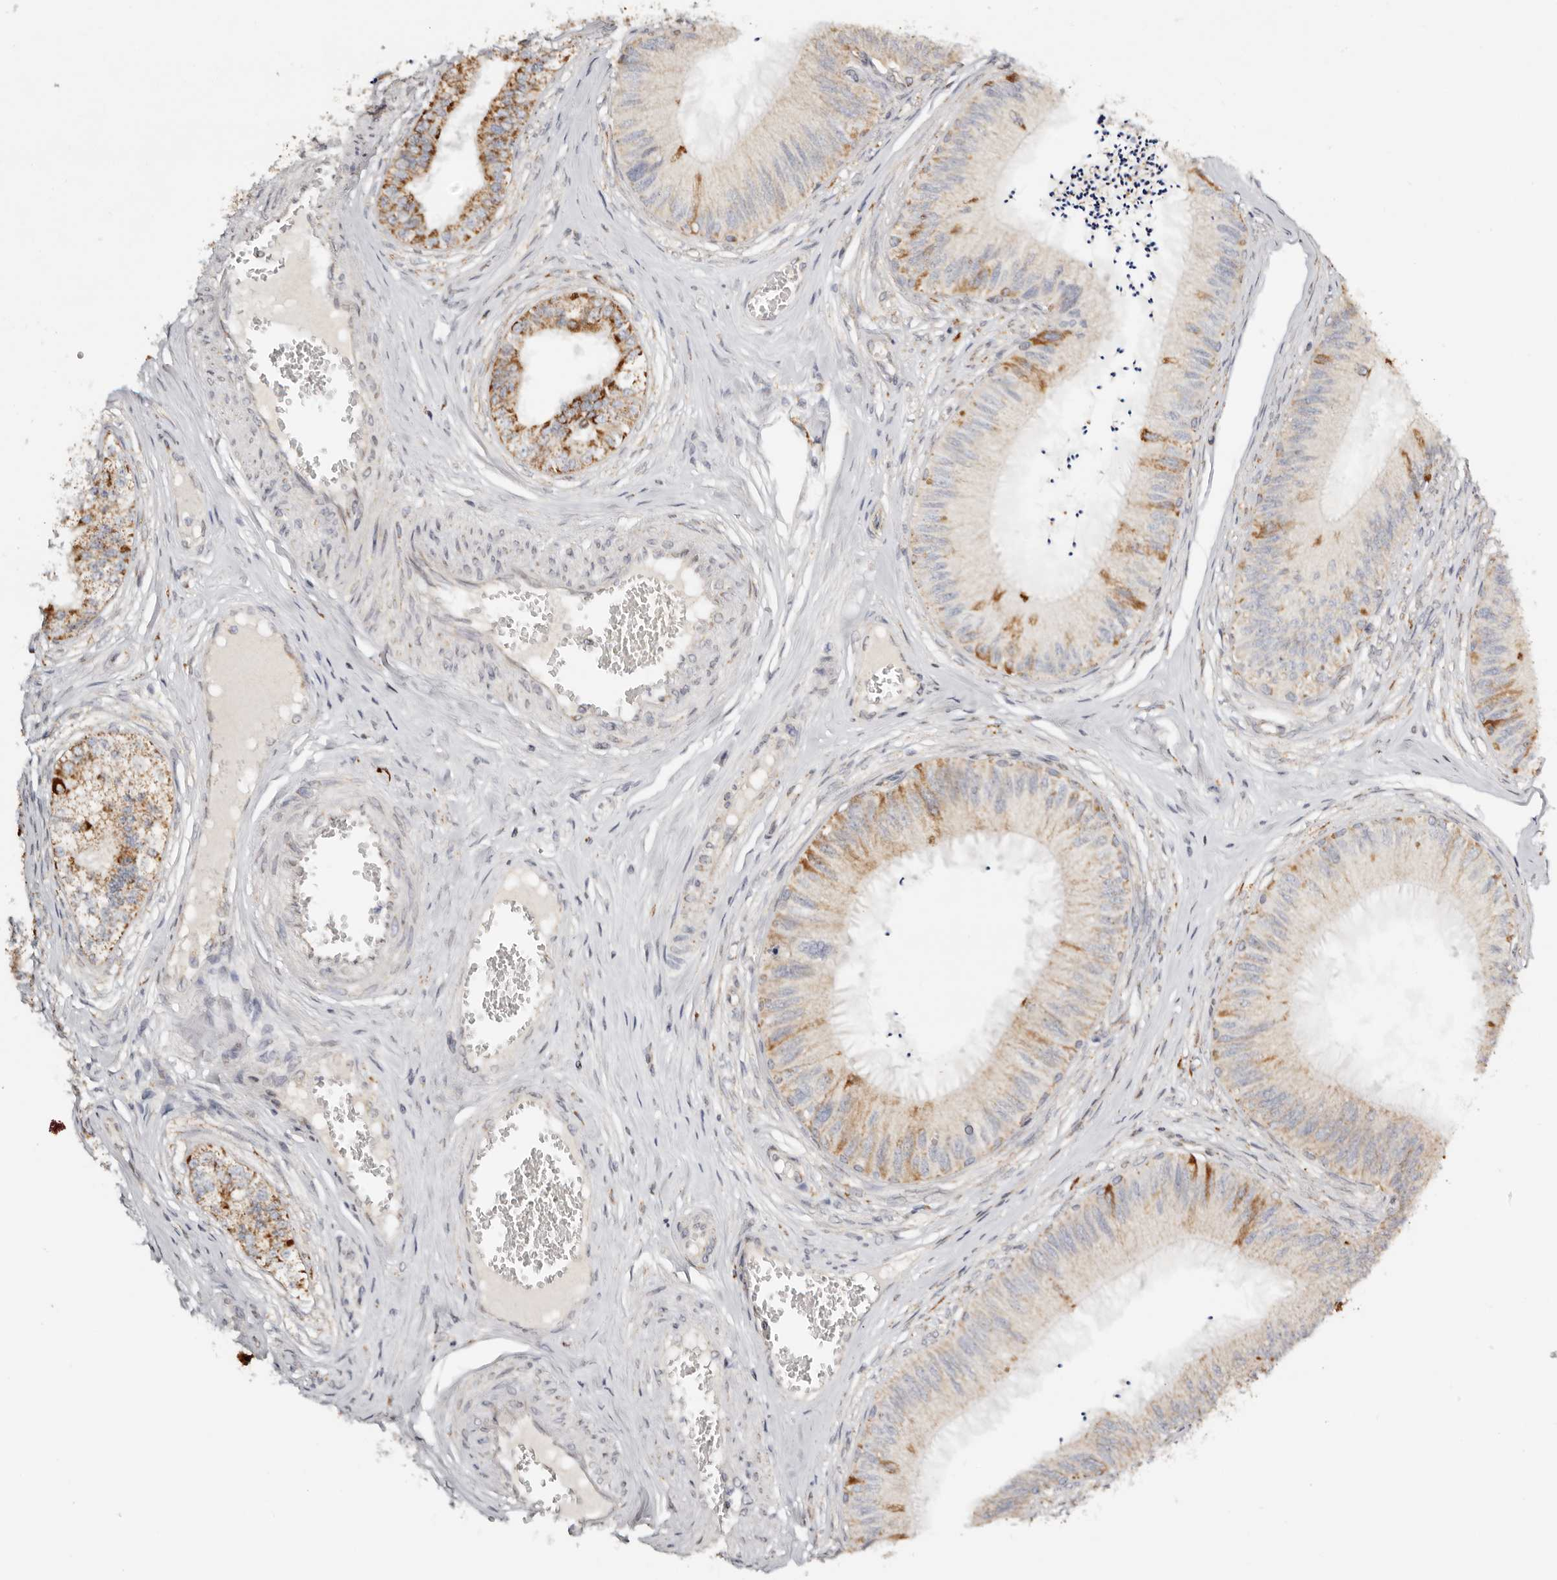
{"staining": {"intensity": "moderate", "quantity": "25%-75%", "location": "cytoplasmic/membranous"}, "tissue": "epididymis", "cell_type": "Glandular cells", "image_type": "normal", "snomed": [{"axis": "morphology", "description": "Normal tissue, NOS"}, {"axis": "topography", "description": "Epididymis"}], "caption": "Glandular cells demonstrate medium levels of moderate cytoplasmic/membranous staining in approximately 25%-75% of cells in normal epididymis.", "gene": "KDF1", "patient": {"sex": "male", "age": 79}}